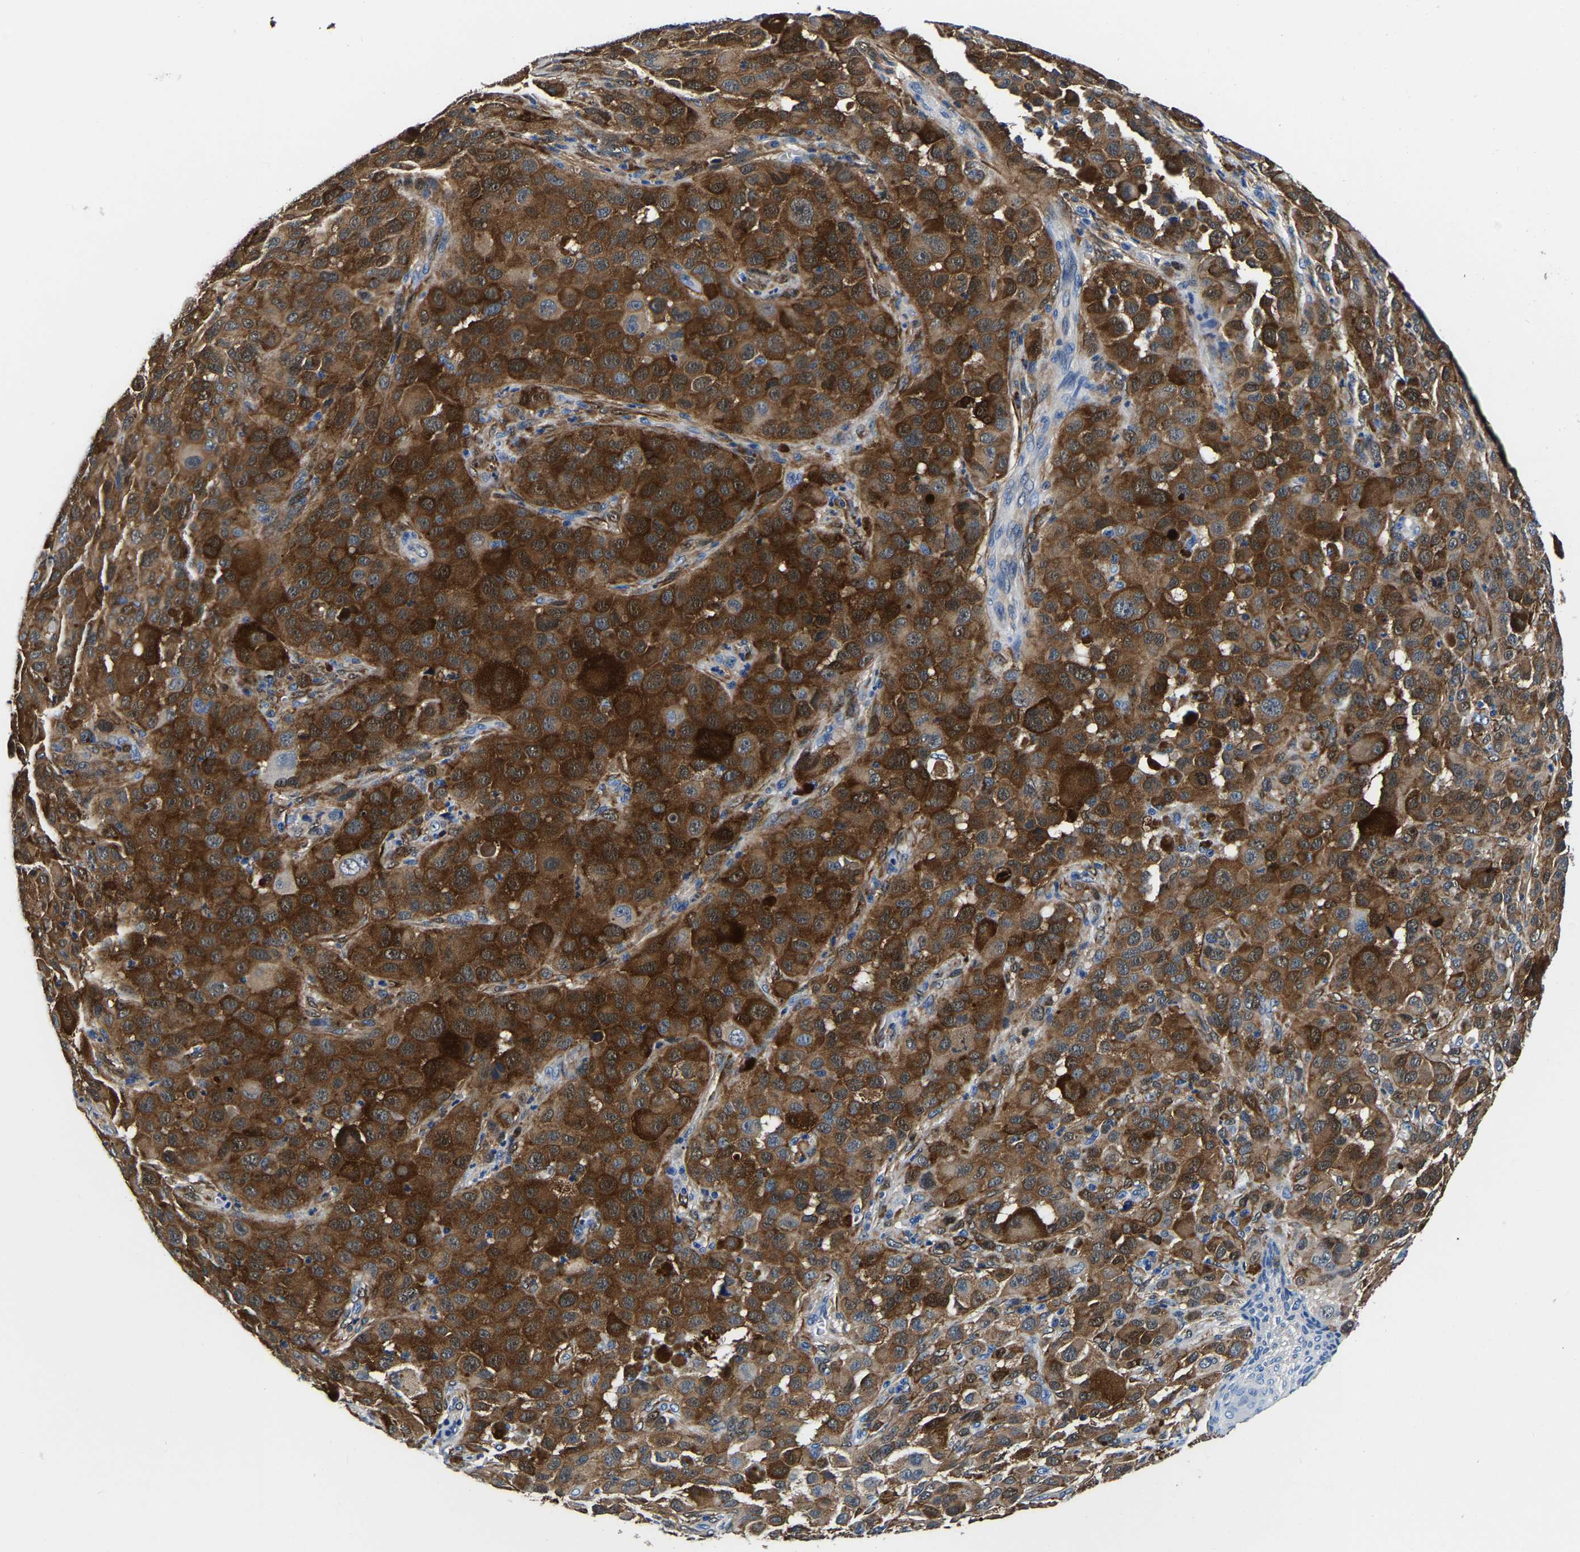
{"staining": {"intensity": "moderate", "quantity": ">75%", "location": "cytoplasmic/membranous"}, "tissue": "melanoma", "cell_type": "Tumor cells", "image_type": "cancer", "snomed": [{"axis": "morphology", "description": "Malignant melanoma, NOS"}, {"axis": "topography", "description": "Skin"}], "caption": "Malignant melanoma tissue displays moderate cytoplasmic/membranous positivity in approximately >75% of tumor cells, visualized by immunohistochemistry. Using DAB (3,3'-diaminobenzidine) (brown) and hematoxylin (blue) stains, captured at high magnification using brightfield microscopy.", "gene": "S100A13", "patient": {"sex": "male", "age": 96}}